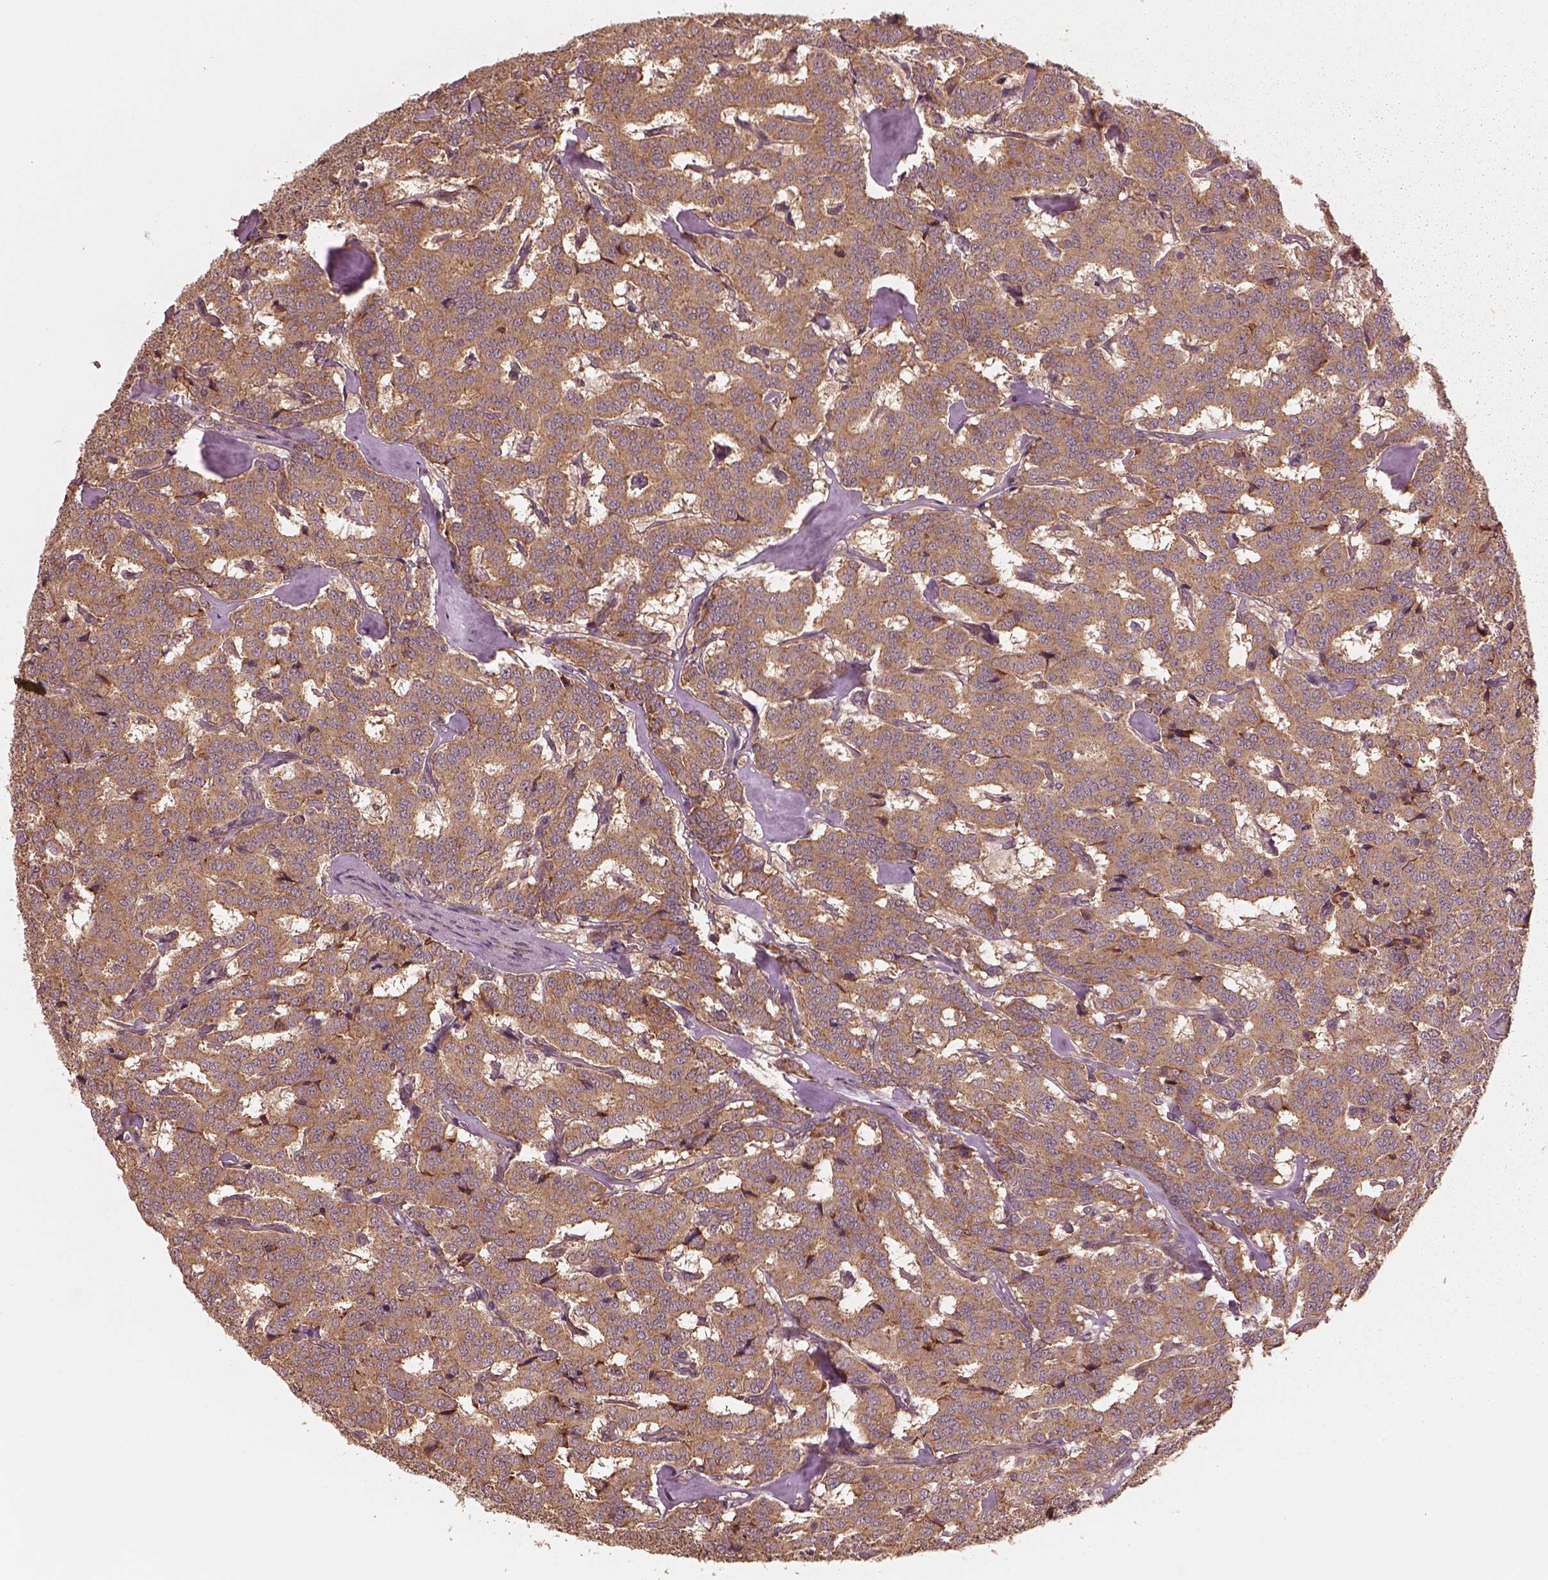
{"staining": {"intensity": "moderate", "quantity": ">75%", "location": "cytoplasmic/membranous"}, "tissue": "carcinoid", "cell_type": "Tumor cells", "image_type": "cancer", "snomed": [{"axis": "morphology", "description": "Carcinoid, malignant, NOS"}, {"axis": "topography", "description": "Lung"}], "caption": "Immunohistochemistry of human malignant carcinoid reveals medium levels of moderate cytoplasmic/membranous staining in approximately >75% of tumor cells. The staining was performed using DAB (3,3'-diaminobenzidine) to visualize the protein expression in brown, while the nuclei were stained in blue with hematoxylin (Magnification: 20x).", "gene": "RPS5", "patient": {"sex": "female", "age": 46}}